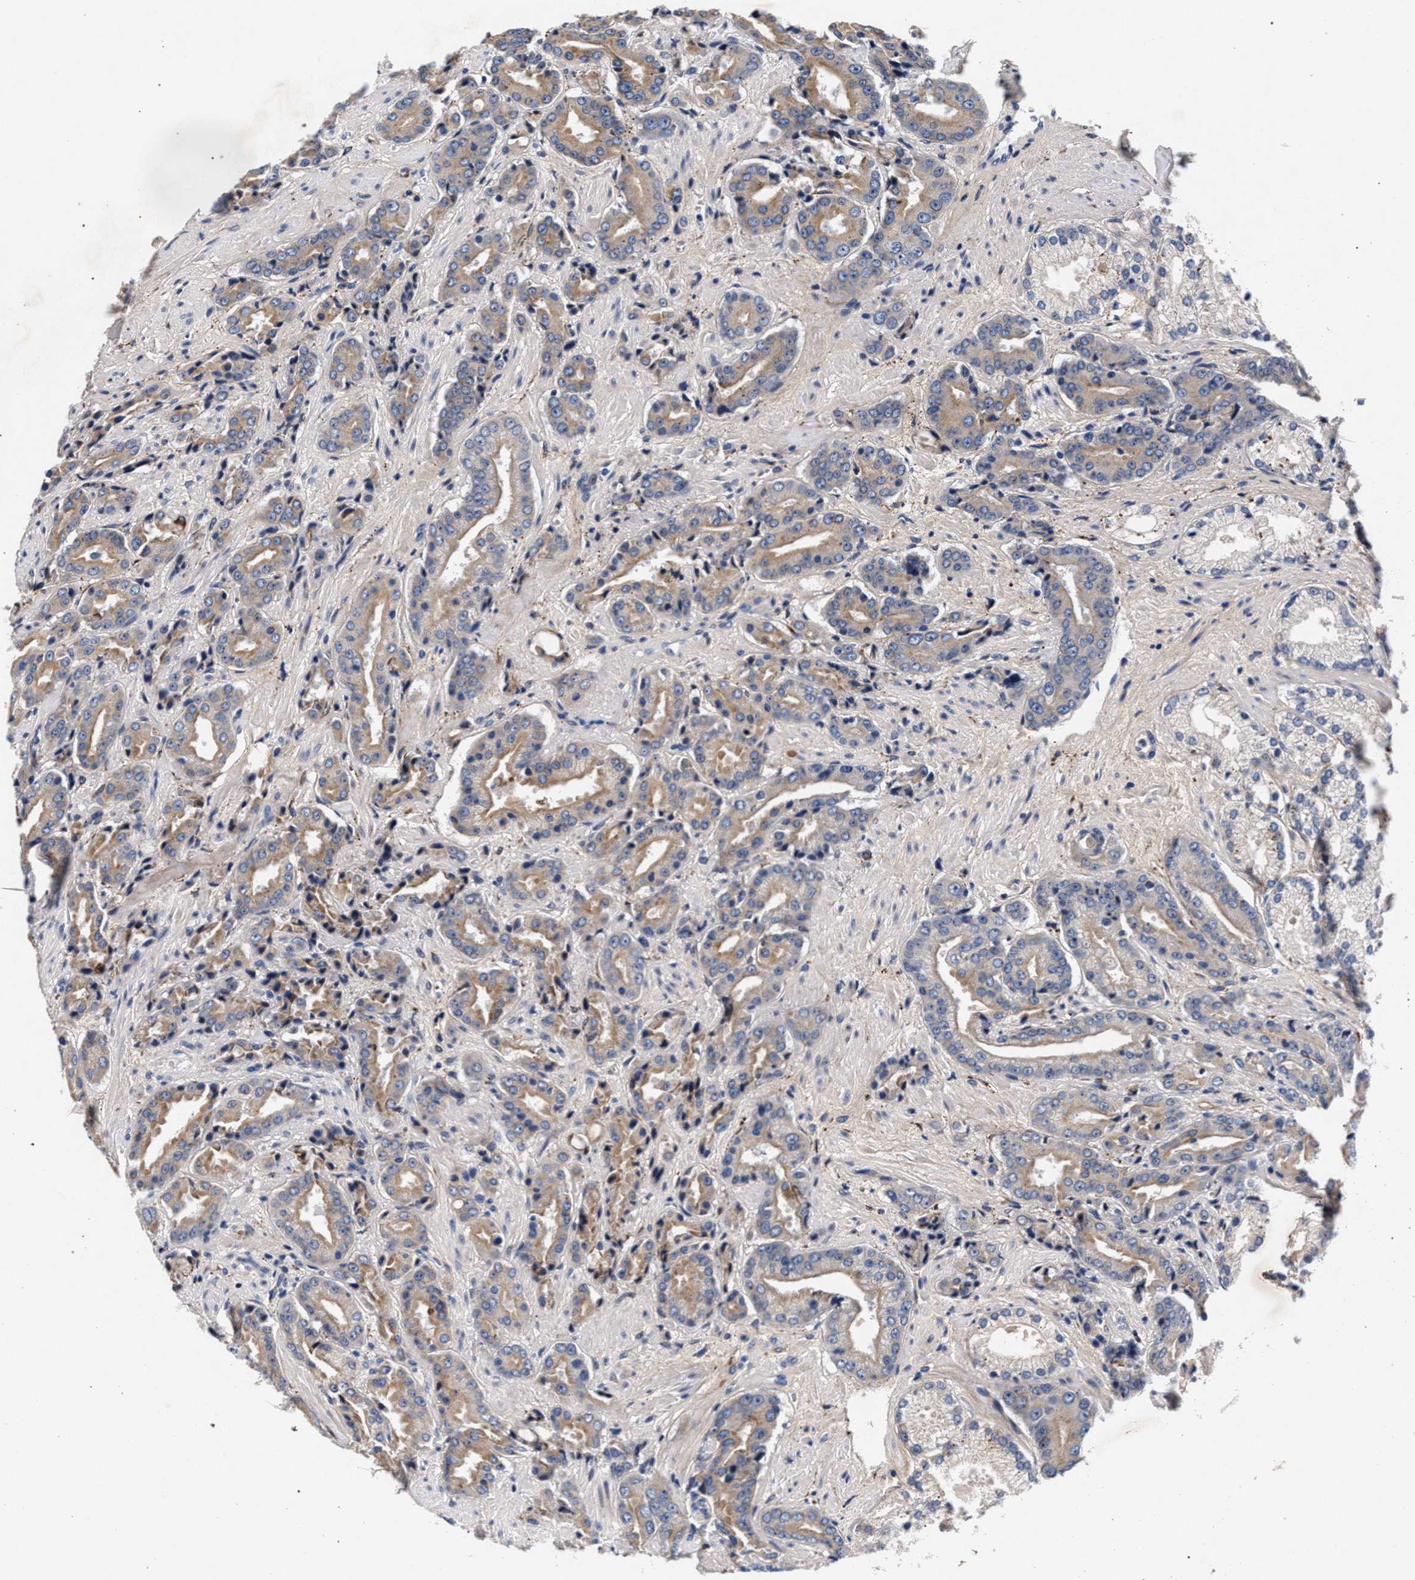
{"staining": {"intensity": "weak", "quantity": ">75%", "location": "cytoplasmic/membranous"}, "tissue": "prostate cancer", "cell_type": "Tumor cells", "image_type": "cancer", "snomed": [{"axis": "morphology", "description": "Adenocarcinoma, High grade"}, {"axis": "topography", "description": "Prostate"}], "caption": "Prostate cancer (adenocarcinoma (high-grade)) stained with IHC exhibits weak cytoplasmic/membranous expression in about >75% of tumor cells.", "gene": "NEK7", "patient": {"sex": "male", "age": 71}}